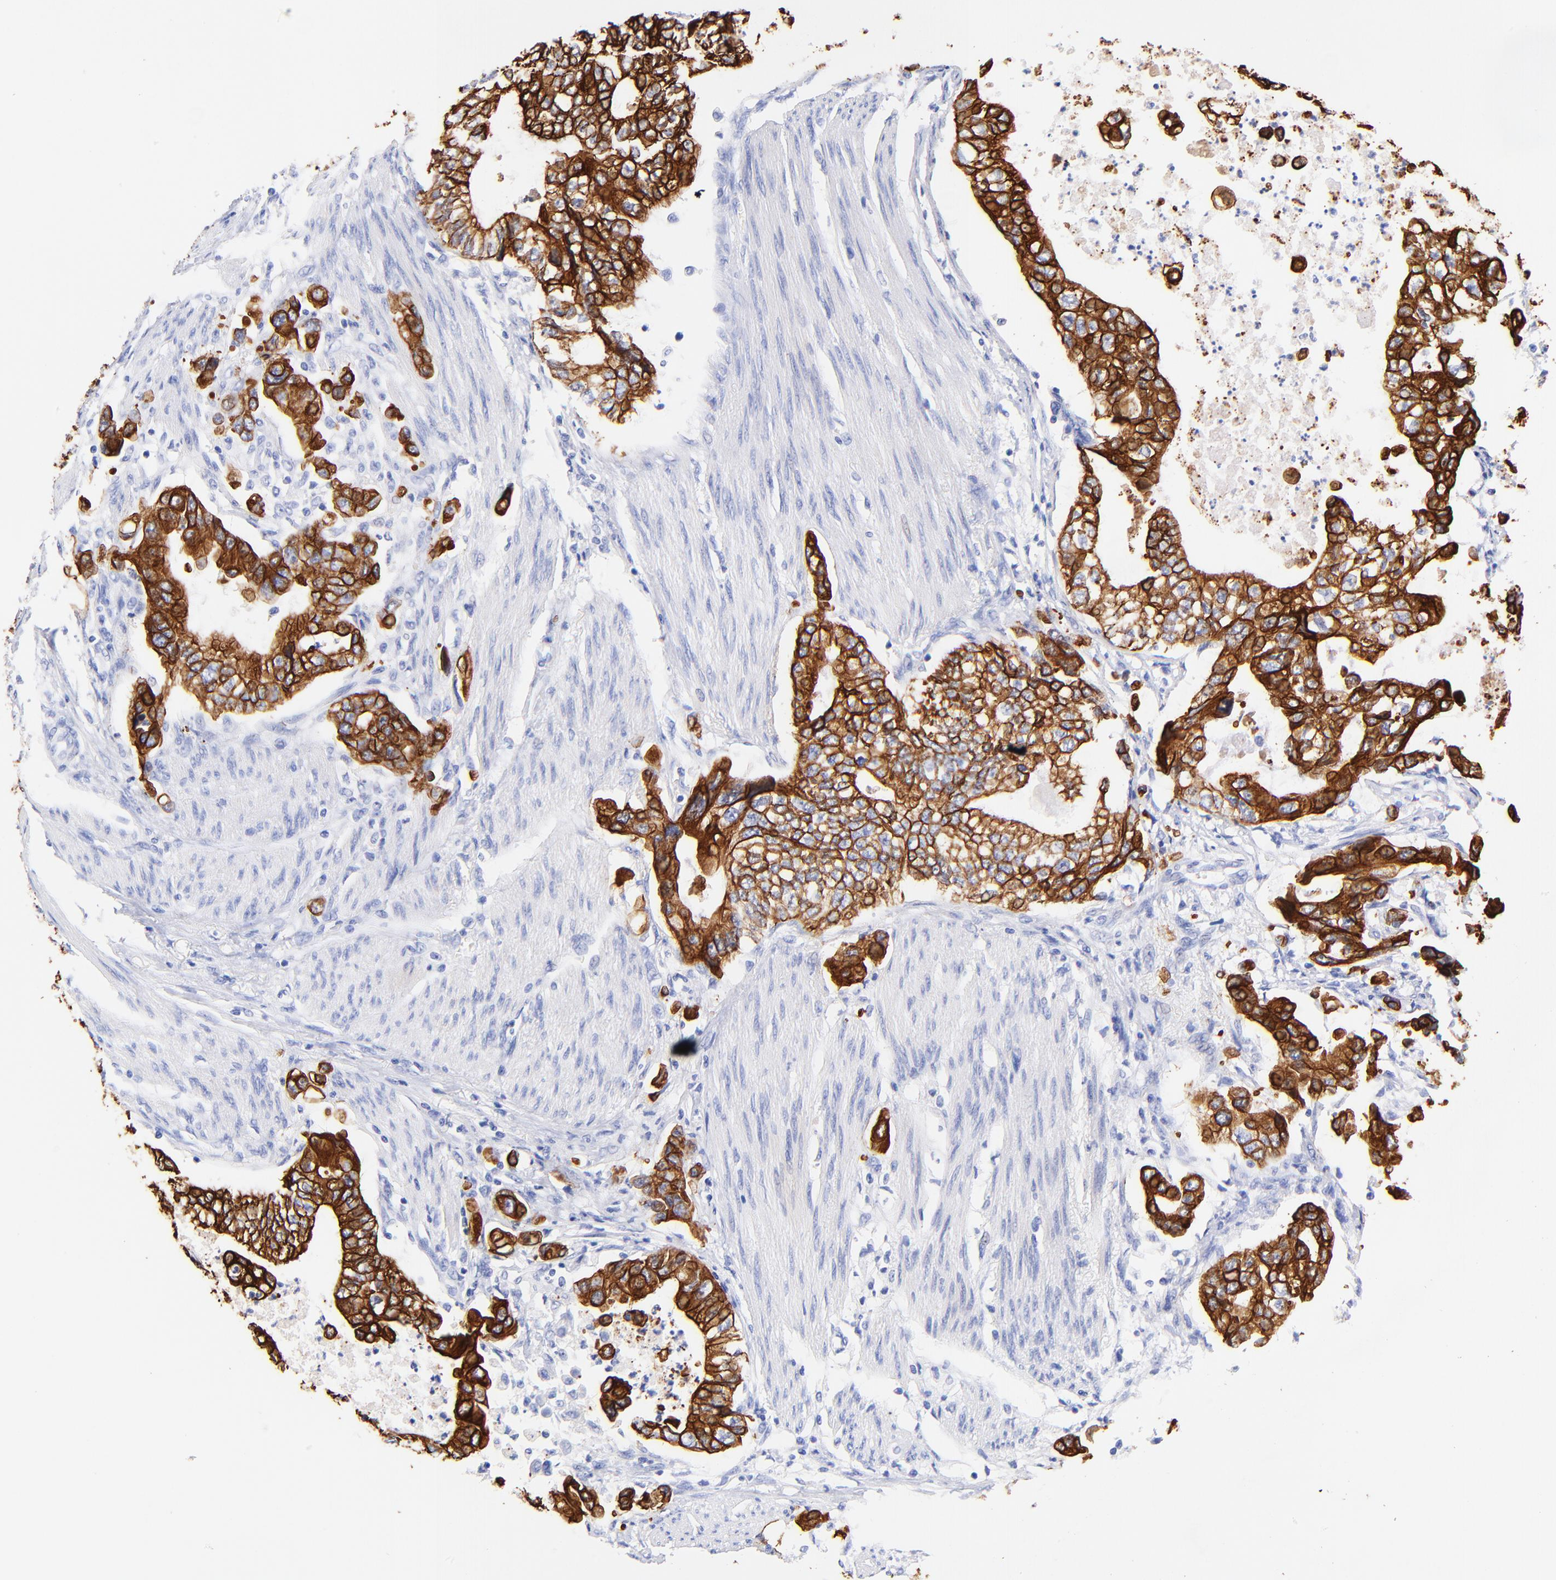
{"staining": {"intensity": "strong", "quantity": ">75%", "location": "cytoplasmic/membranous"}, "tissue": "stomach cancer", "cell_type": "Tumor cells", "image_type": "cancer", "snomed": [{"axis": "morphology", "description": "Adenocarcinoma, NOS"}, {"axis": "topography", "description": "Pancreas"}, {"axis": "topography", "description": "Stomach, upper"}], "caption": "Immunohistochemical staining of human stomach cancer (adenocarcinoma) displays high levels of strong cytoplasmic/membranous staining in approximately >75% of tumor cells.", "gene": "KRT19", "patient": {"sex": "male", "age": 77}}